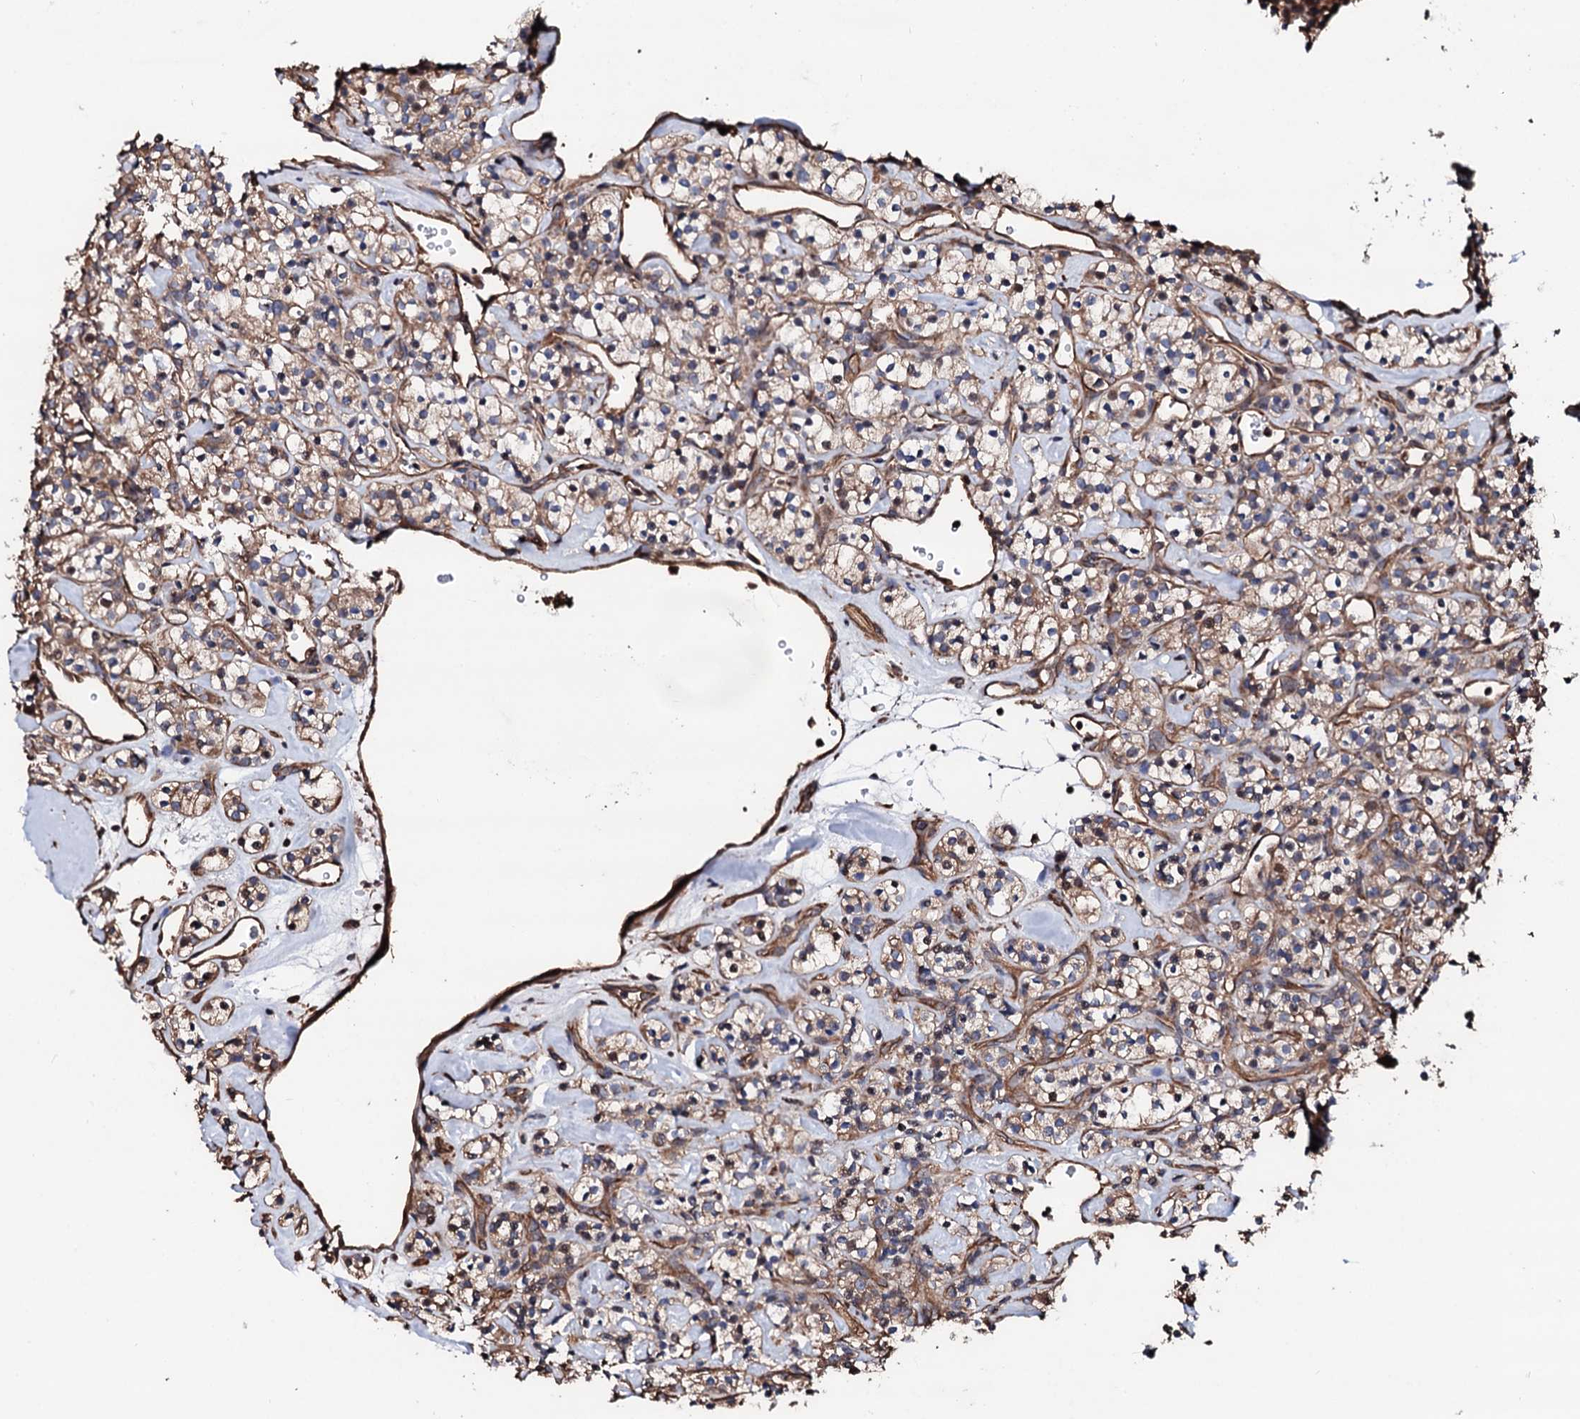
{"staining": {"intensity": "moderate", "quantity": "25%-75%", "location": "cytoplasmic/membranous"}, "tissue": "renal cancer", "cell_type": "Tumor cells", "image_type": "cancer", "snomed": [{"axis": "morphology", "description": "Adenocarcinoma, NOS"}, {"axis": "topography", "description": "Kidney"}], "caption": "DAB (3,3'-diaminobenzidine) immunohistochemical staining of renal cancer (adenocarcinoma) exhibits moderate cytoplasmic/membranous protein staining in about 25%-75% of tumor cells.", "gene": "CKAP5", "patient": {"sex": "male", "age": 77}}